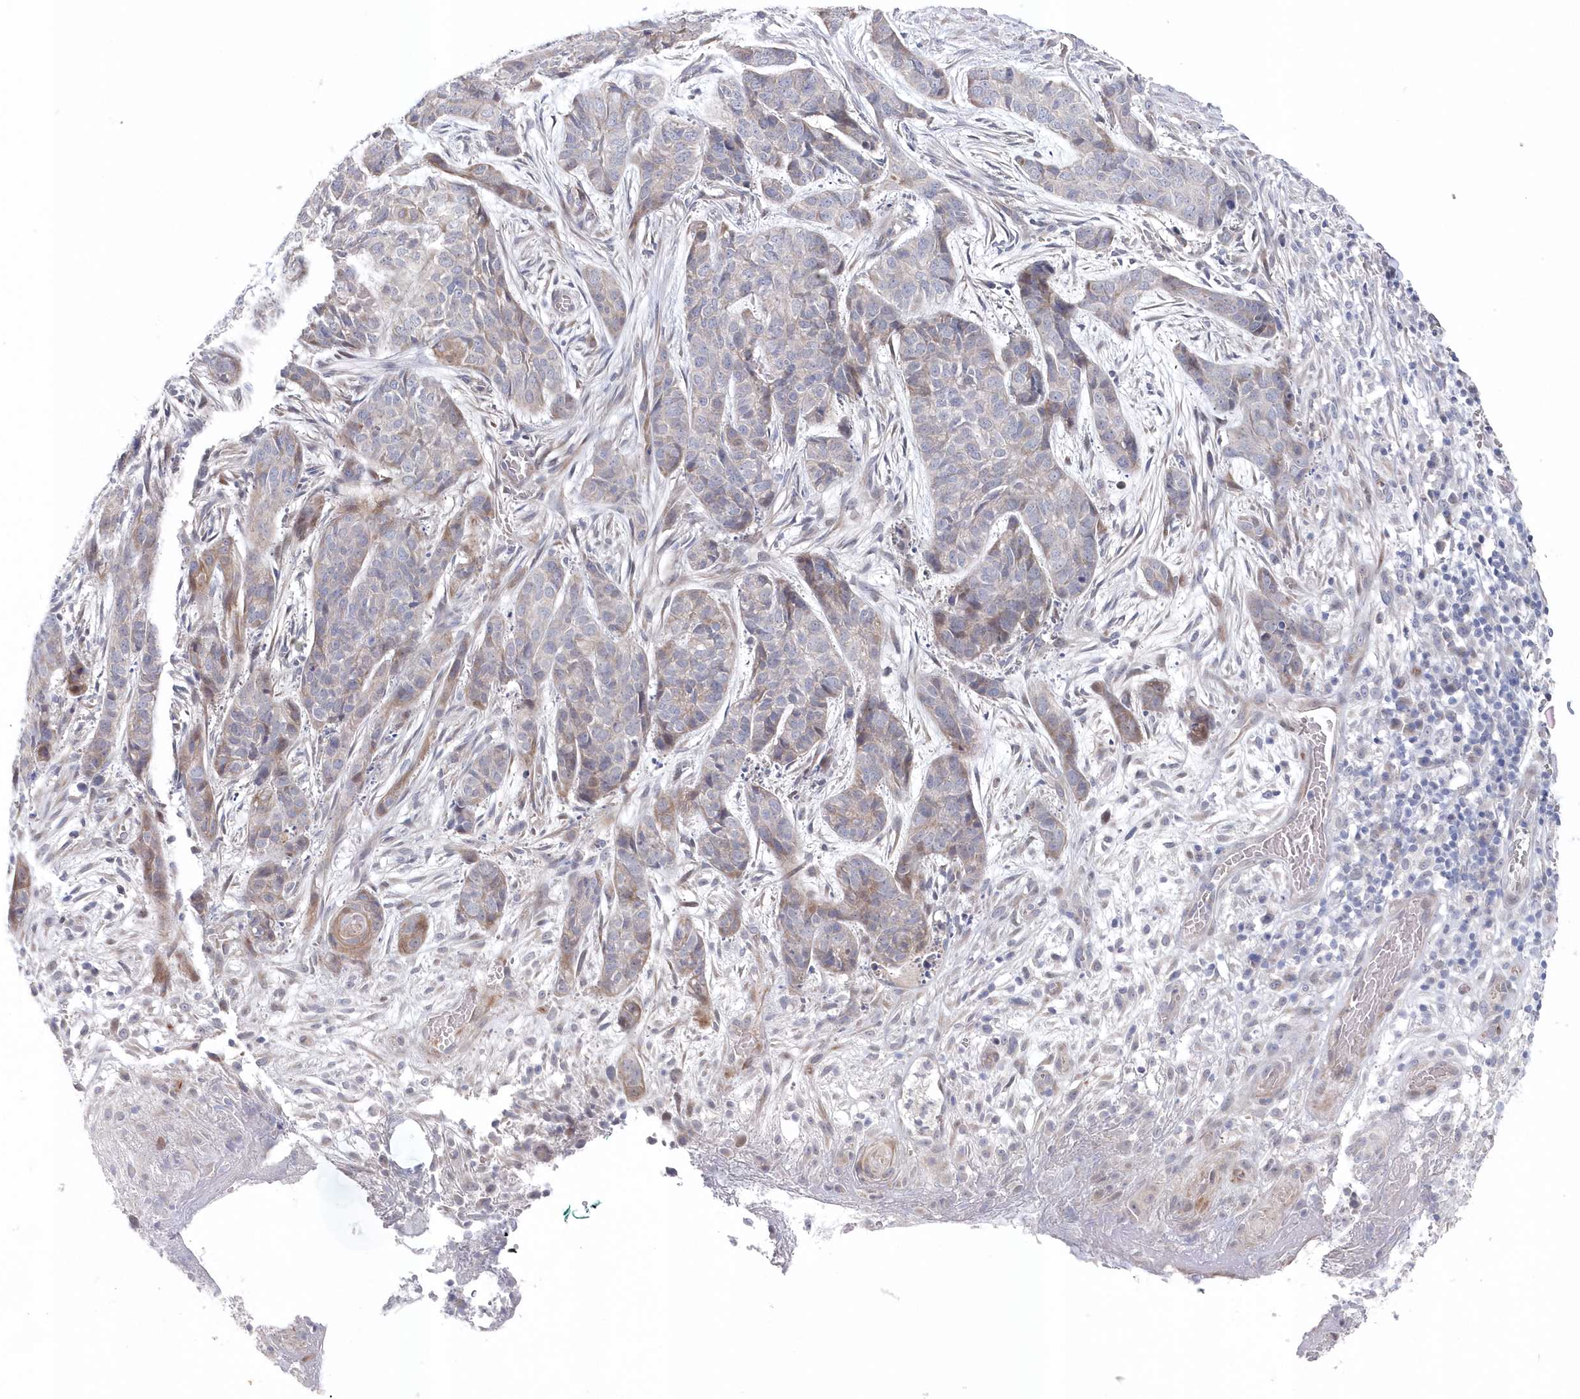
{"staining": {"intensity": "weak", "quantity": "<25%", "location": "cytoplasmic/membranous"}, "tissue": "skin cancer", "cell_type": "Tumor cells", "image_type": "cancer", "snomed": [{"axis": "morphology", "description": "Basal cell carcinoma"}, {"axis": "topography", "description": "Skin"}], "caption": "DAB immunohistochemical staining of human skin cancer demonstrates no significant positivity in tumor cells.", "gene": "KIAA1586", "patient": {"sex": "female", "age": 64}}